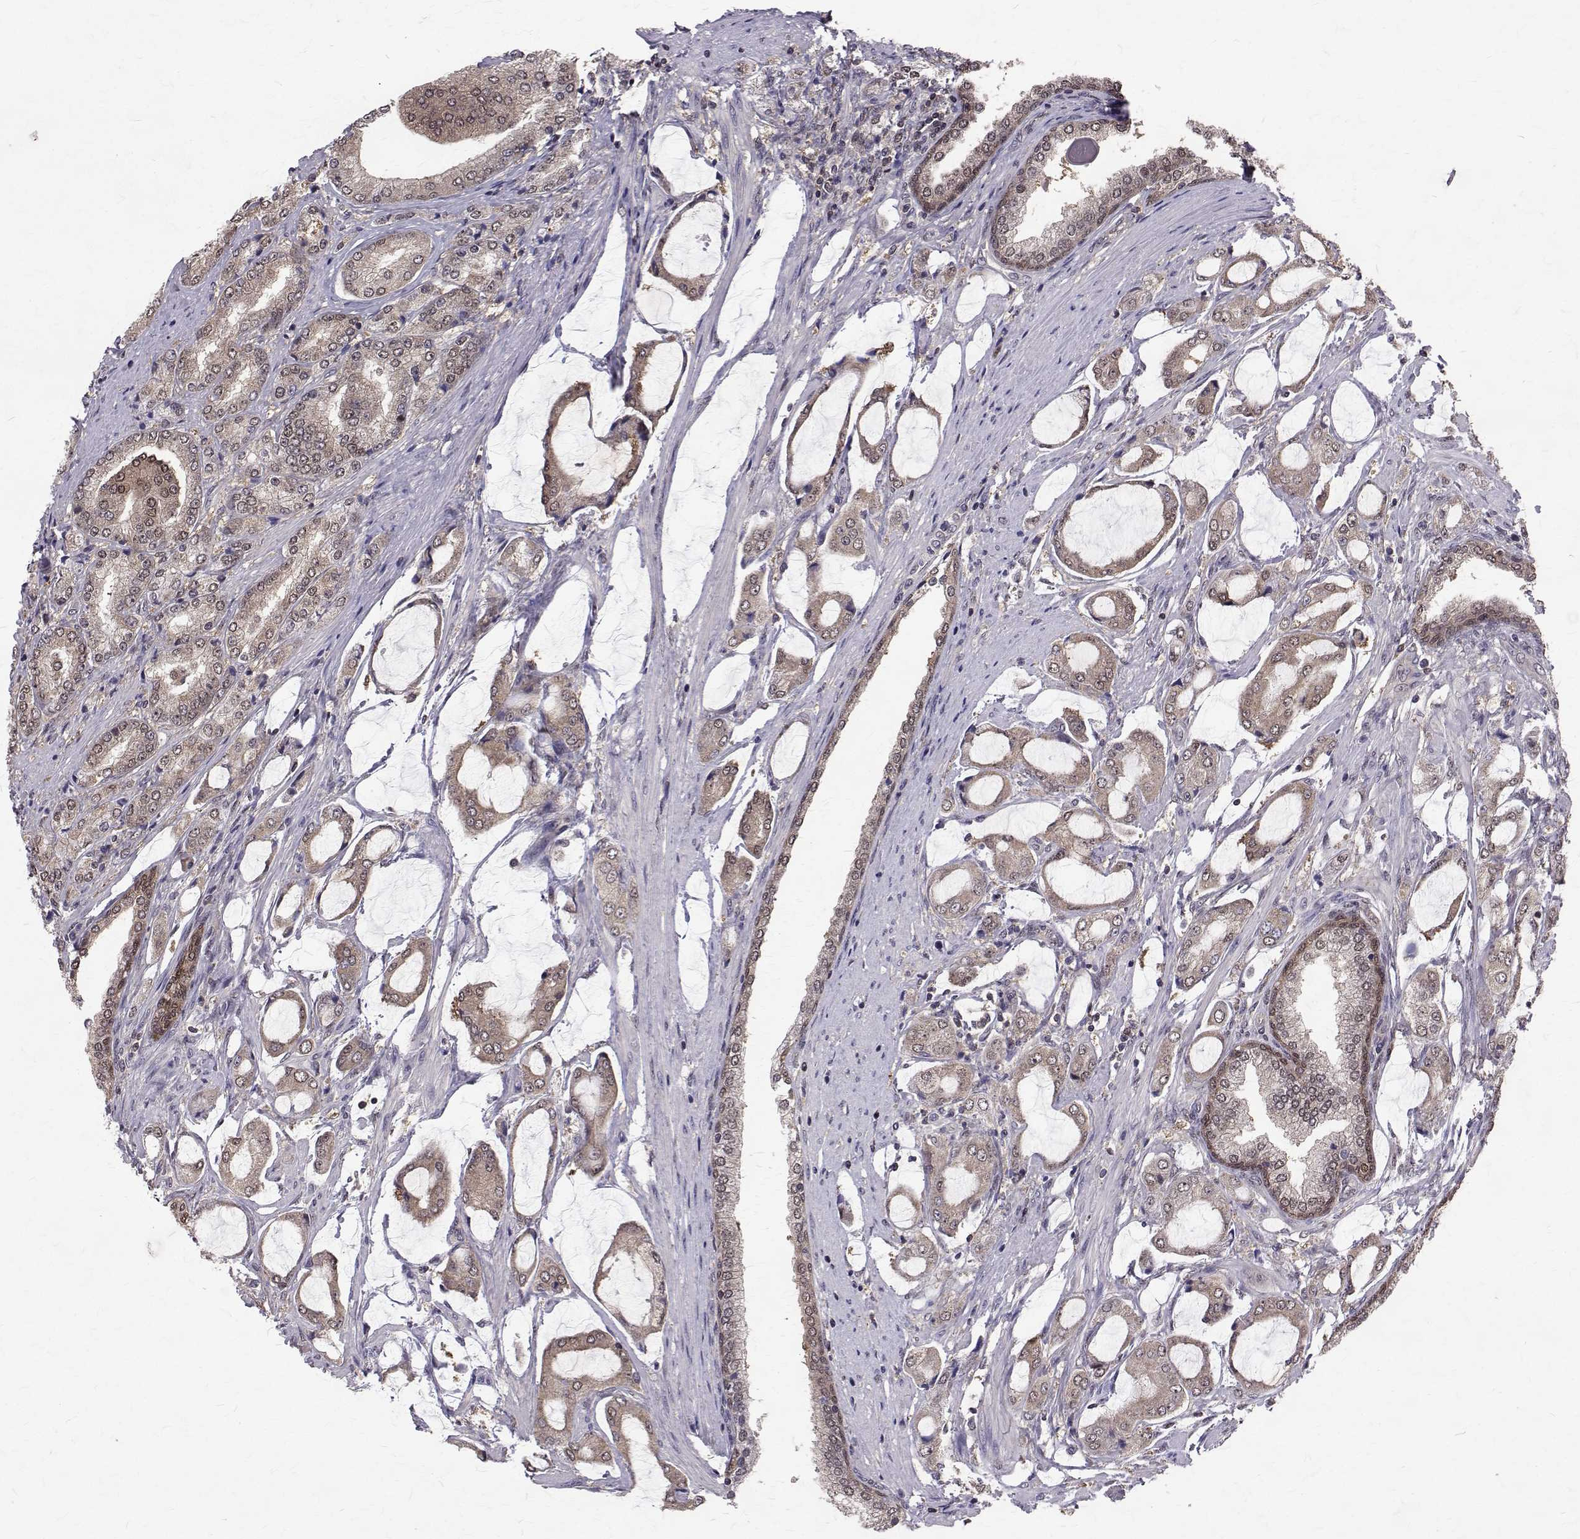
{"staining": {"intensity": "weak", "quantity": ">75%", "location": "cytoplasmic/membranous,nuclear"}, "tissue": "prostate cancer", "cell_type": "Tumor cells", "image_type": "cancer", "snomed": [{"axis": "morphology", "description": "Adenocarcinoma, NOS"}, {"axis": "topography", "description": "Prostate"}], "caption": "Prostate adenocarcinoma tissue shows weak cytoplasmic/membranous and nuclear positivity in about >75% of tumor cells, visualized by immunohistochemistry.", "gene": "NIF3L1", "patient": {"sex": "male", "age": 63}}